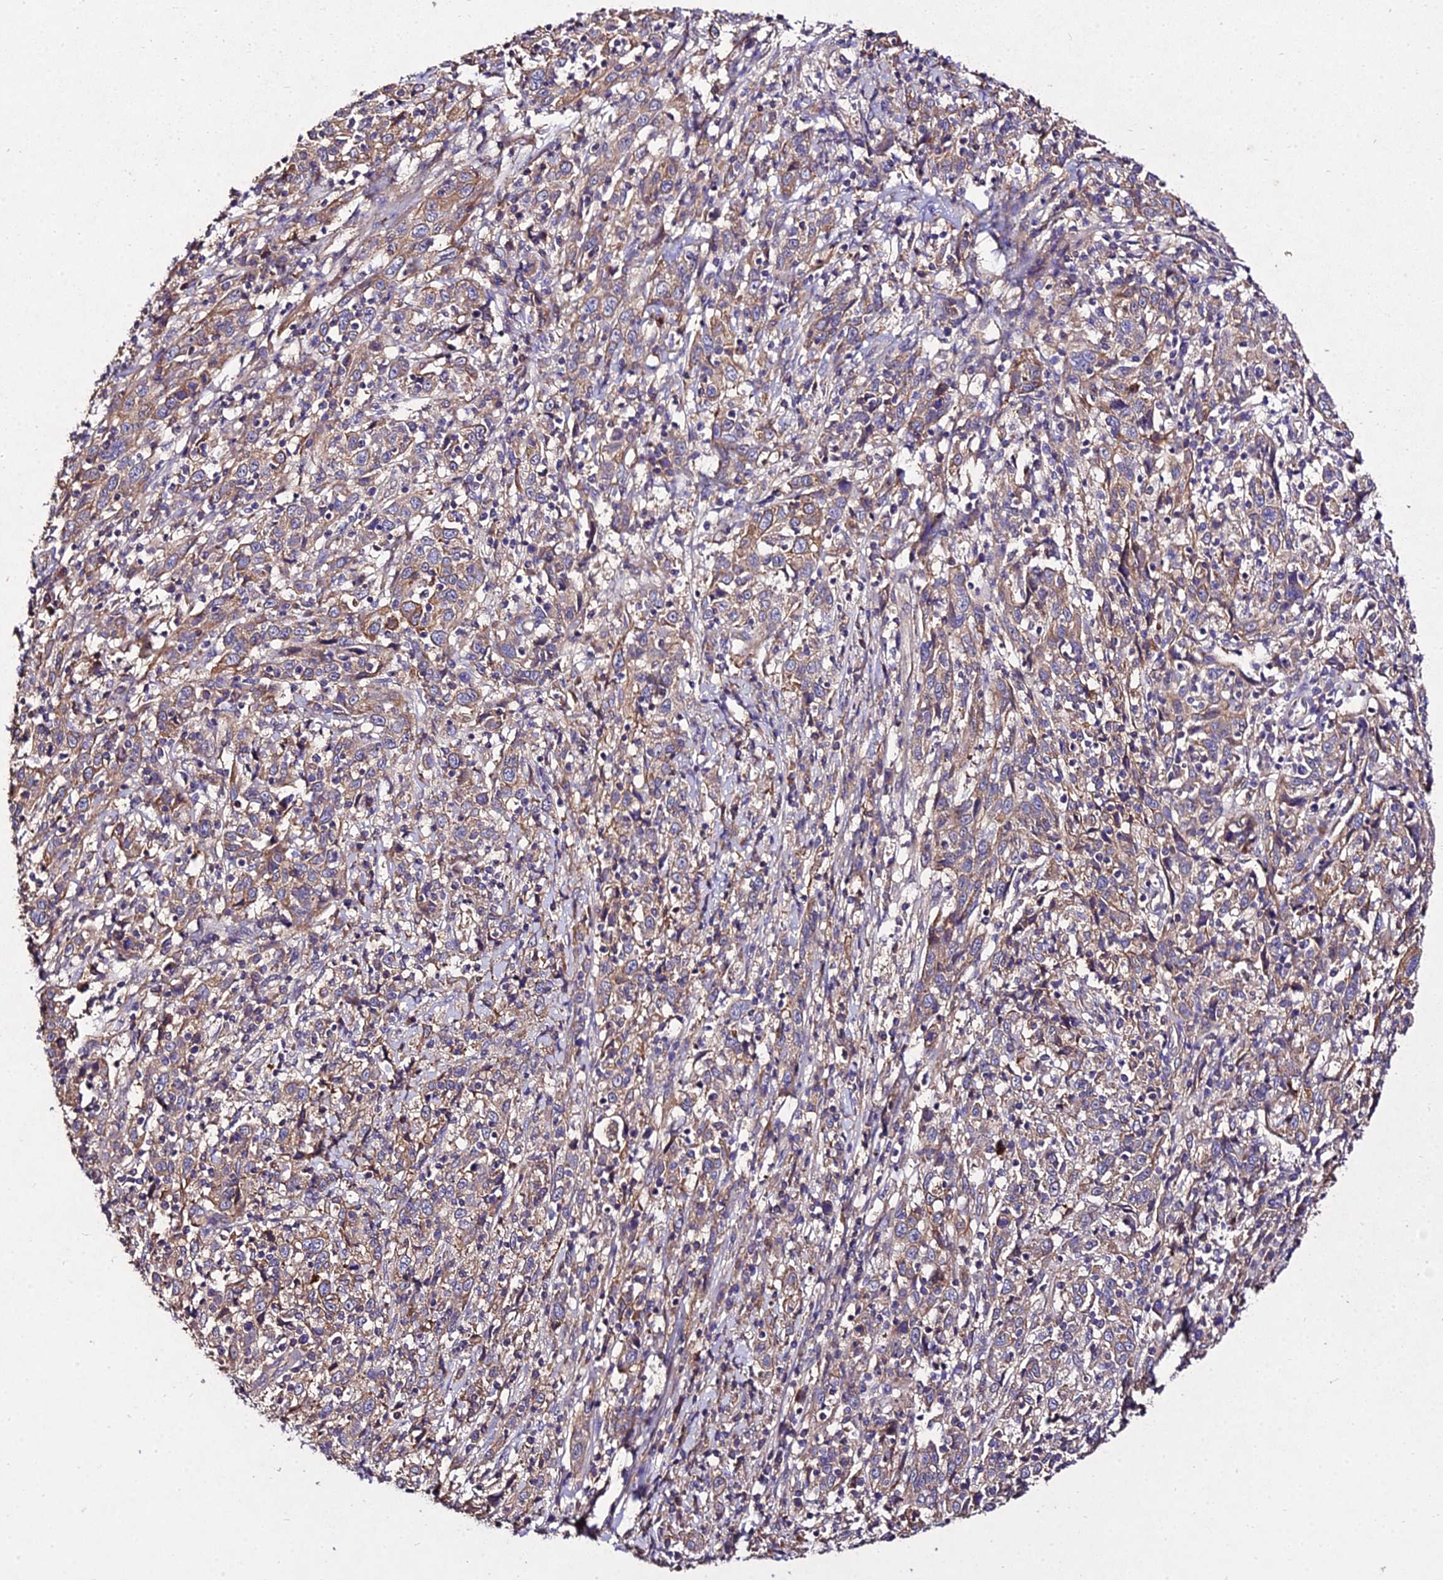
{"staining": {"intensity": "moderate", "quantity": ">75%", "location": "cytoplasmic/membranous"}, "tissue": "cervical cancer", "cell_type": "Tumor cells", "image_type": "cancer", "snomed": [{"axis": "morphology", "description": "Squamous cell carcinoma, NOS"}, {"axis": "topography", "description": "Cervix"}], "caption": "A brown stain shows moderate cytoplasmic/membranous expression of a protein in cervical cancer (squamous cell carcinoma) tumor cells. The staining was performed using DAB to visualize the protein expression in brown, while the nuclei were stained in blue with hematoxylin (Magnification: 20x).", "gene": "AP3M2", "patient": {"sex": "female", "age": 46}}